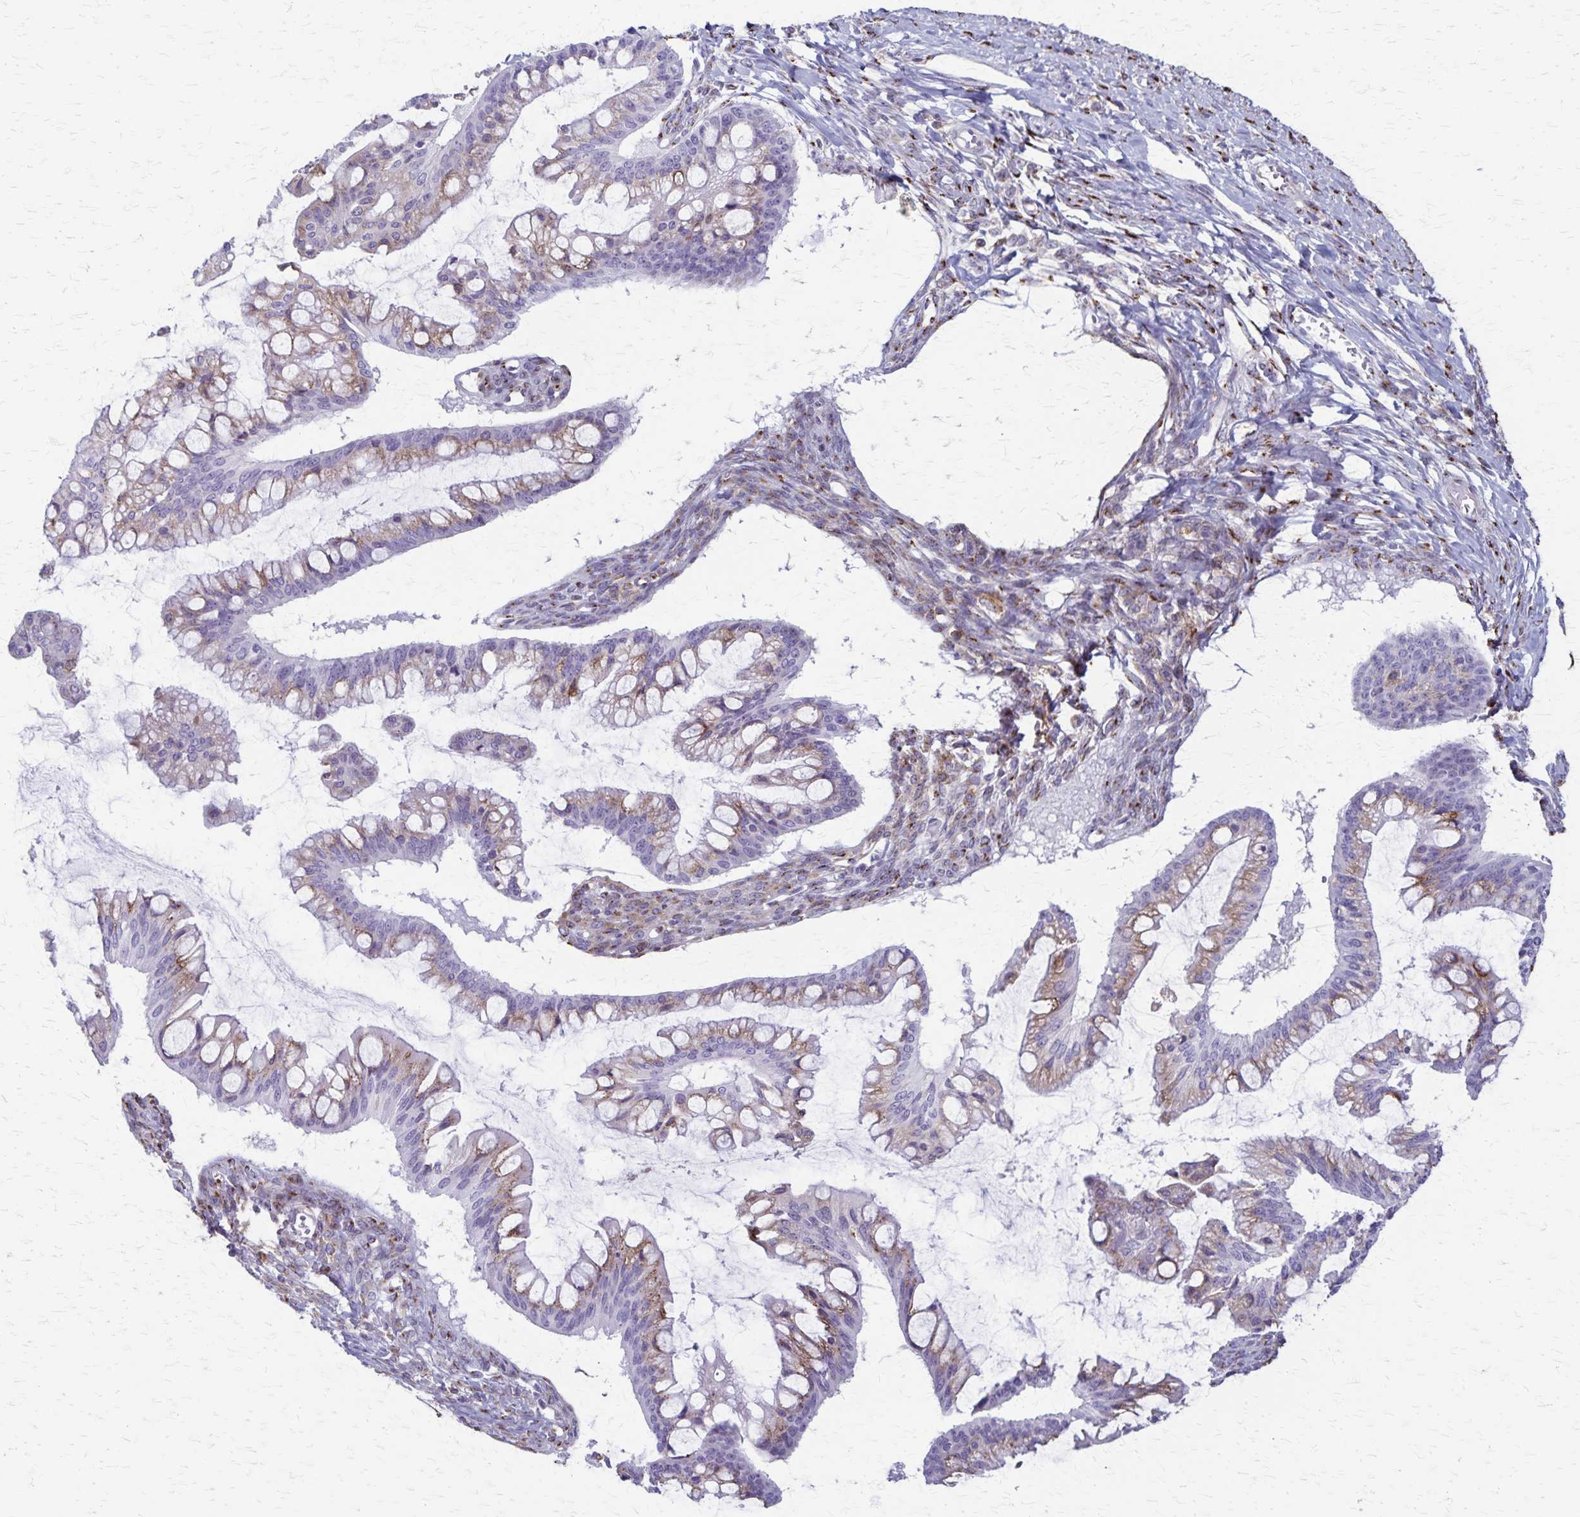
{"staining": {"intensity": "weak", "quantity": "25%-75%", "location": "cytoplasmic/membranous"}, "tissue": "ovarian cancer", "cell_type": "Tumor cells", "image_type": "cancer", "snomed": [{"axis": "morphology", "description": "Cystadenocarcinoma, mucinous, NOS"}, {"axis": "topography", "description": "Ovary"}], "caption": "There is low levels of weak cytoplasmic/membranous expression in tumor cells of mucinous cystadenocarcinoma (ovarian), as demonstrated by immunohistochemical staining (brown color).", "gene": "MCFD2", "patient": {"sex": "female", "age": 73}}